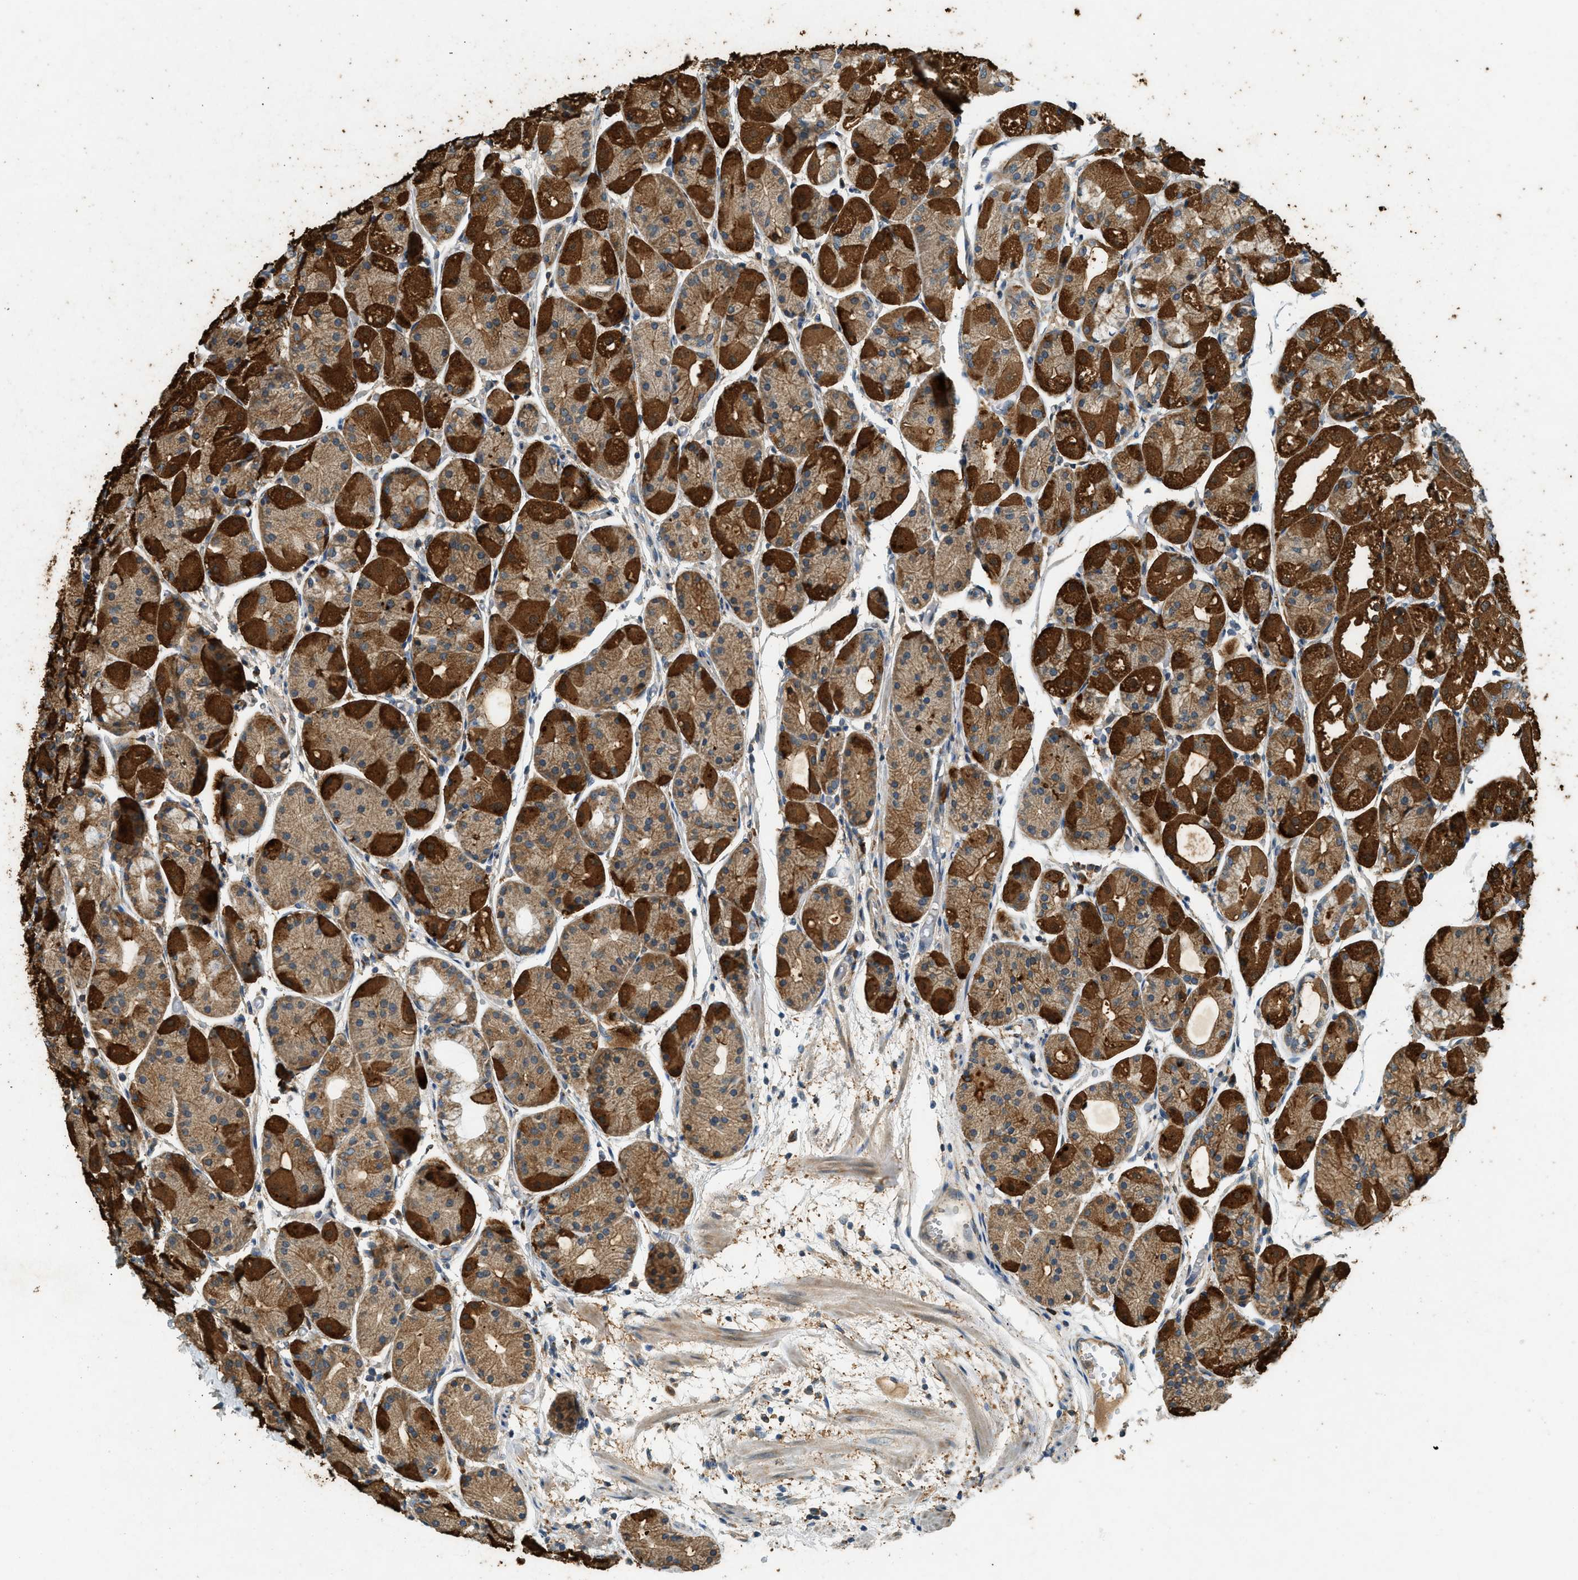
{"staining": {"intensity": "strong", "quantity": ">75%", "location": "cytoplasmic/membranous"}, "tissue": "stomach", "cell_type": "Glandular cells", "image_type": "normal", "snomed": [{"axis": "morphology", "description": "Normal tissue, NOS"}, {"axis": "topography", "description": "Stomach, upper"}], "caption": "Stomach stained for a protein demonstrates strong cytoplasmic/membranous positivity in glandular cells.", "gene": "CTSB", "patient": {"sex": "male", "age": 72}}